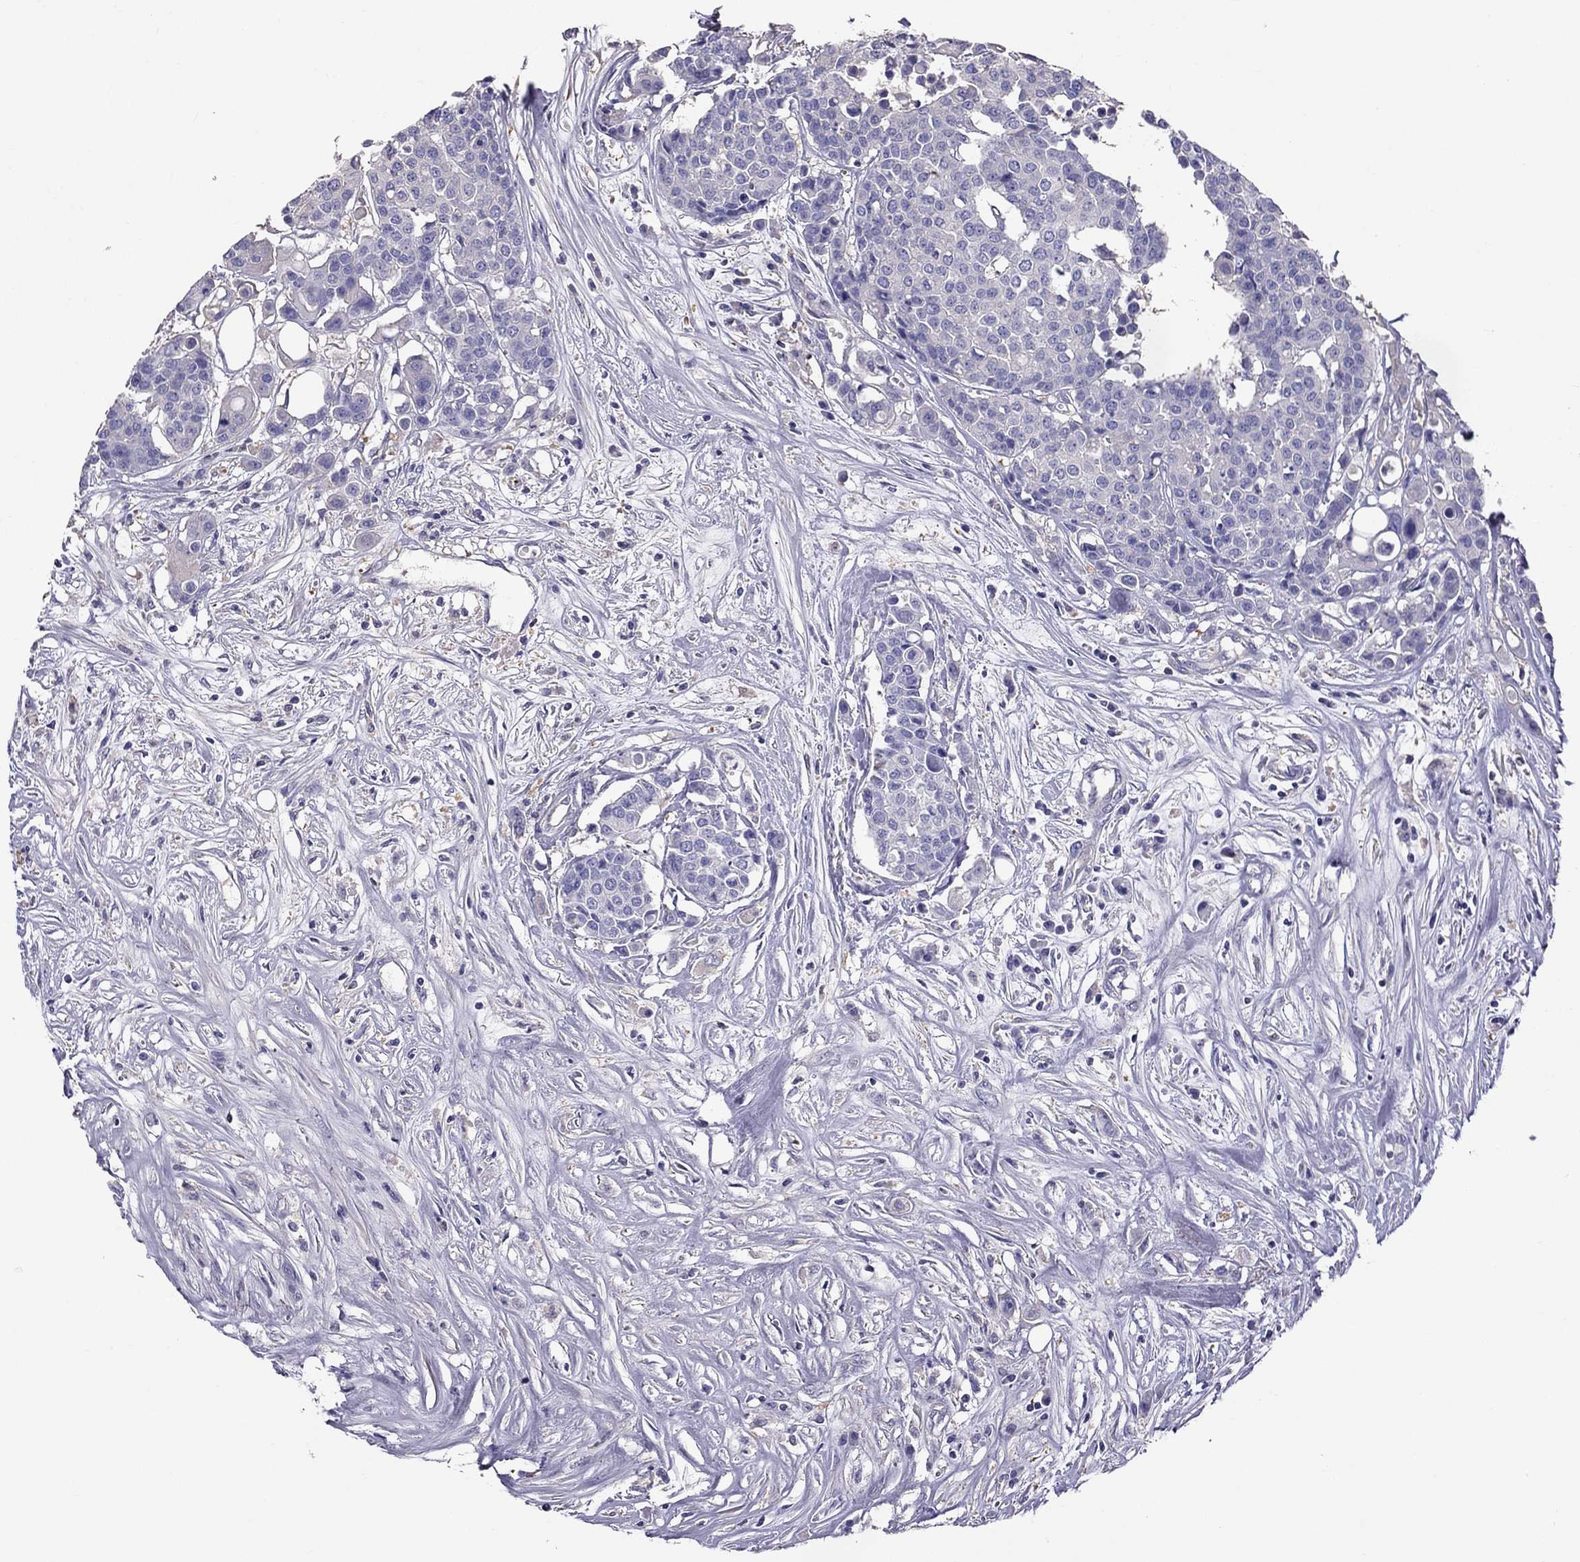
{"staining": {"intensity": "negative", "quantity": "none", "location": "none"}, "tissue": "carcinoid", "cell_type": "Tumor cells", "image_type": "cancer", "snomed": [{"axis": "morphology", "description": "Carcinoid, malignant, NOS"}, {"axis": "topography", "description": "Colon"}], "caption": "High power microscopy micrograph of an immunohistochemistry (IHC) micrograph of carcinoid, revealing no significant positivity in tumor cells.", "gene": "TEX22", "patient": {"sex": "male", "age": 81}}